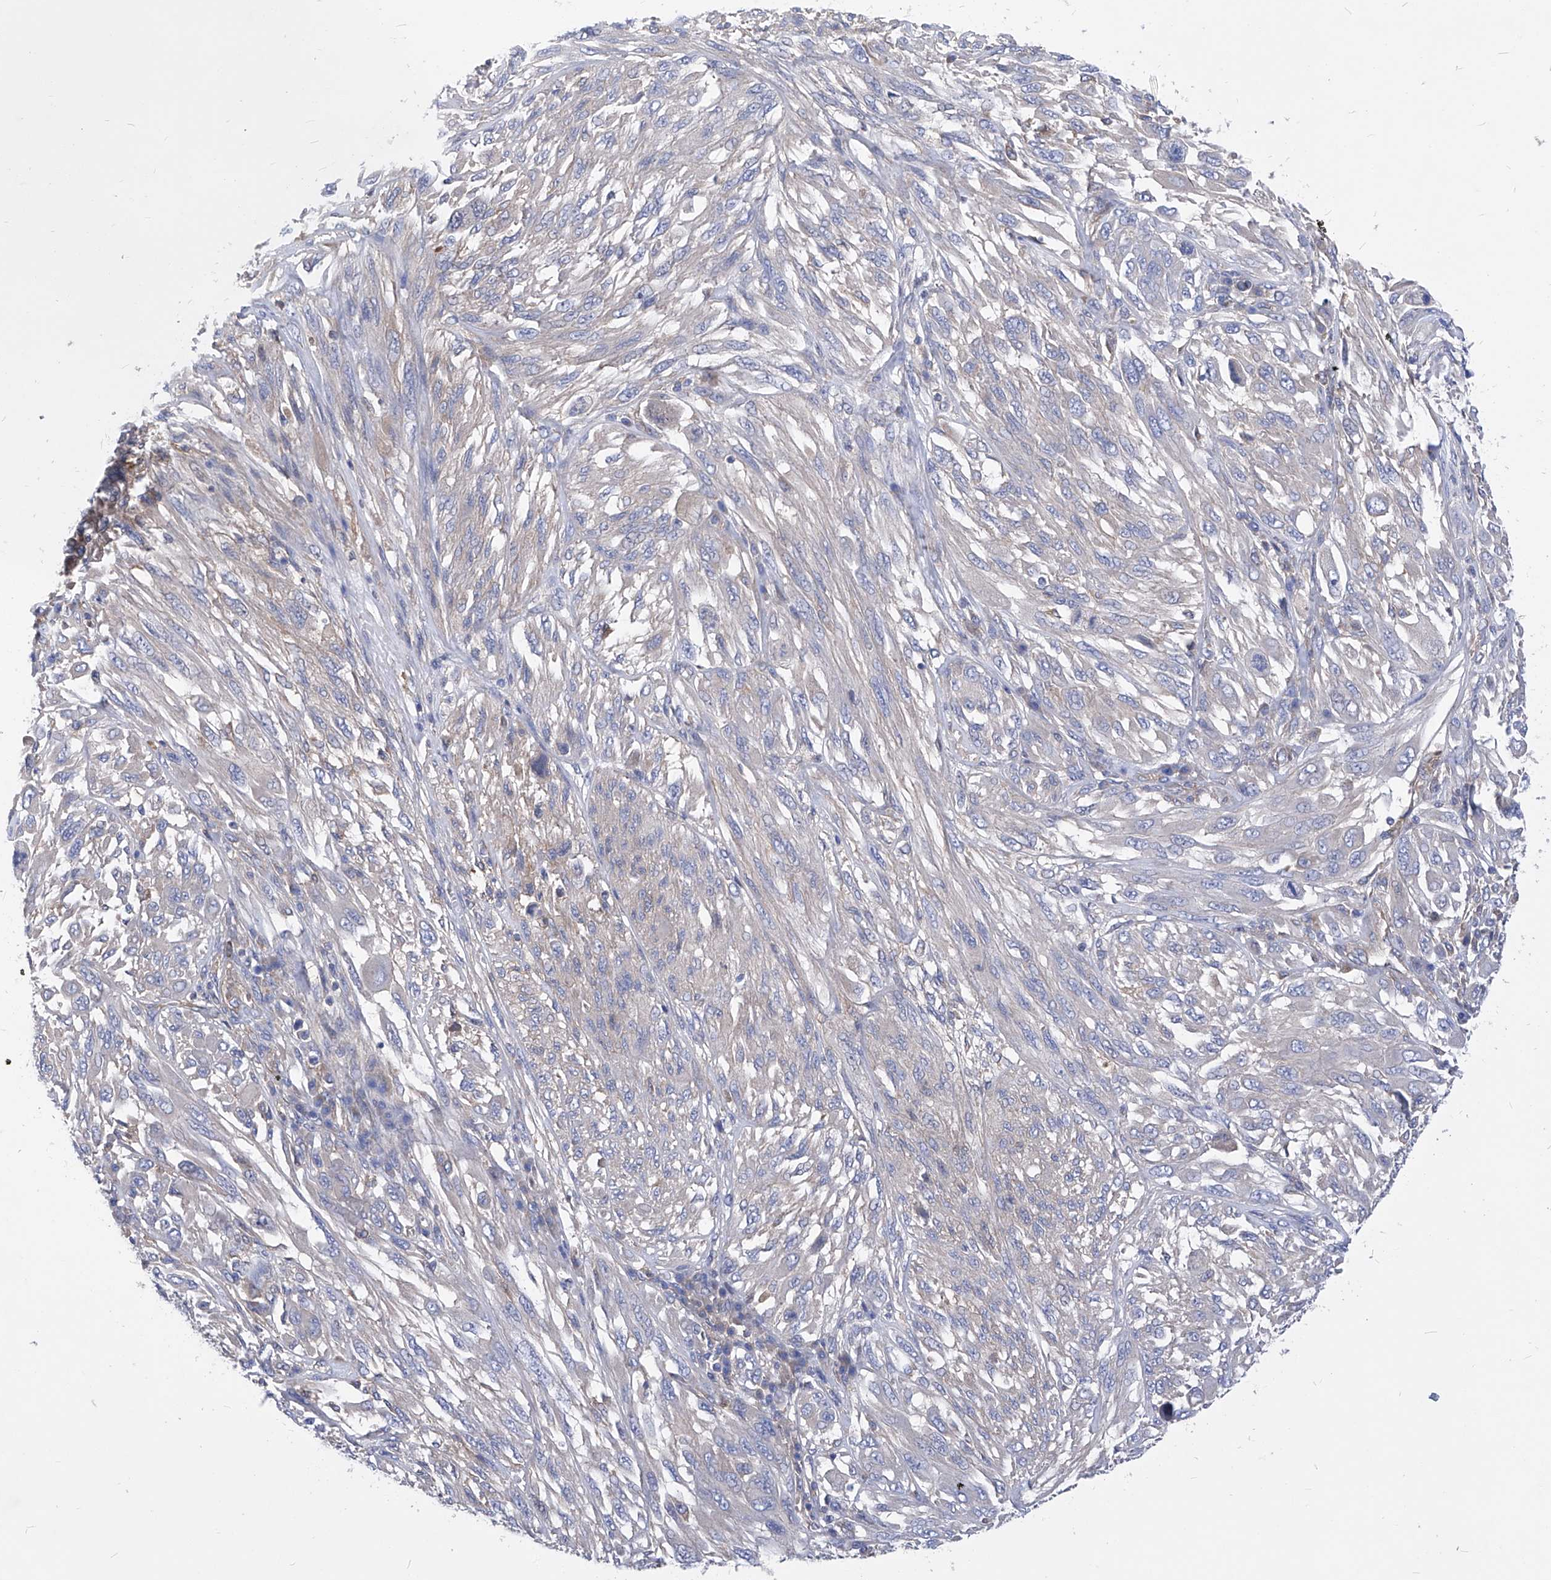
{"staining": {"intensity": "negative", "quantity": "none", "location": "none"}, "tissue": "melanoma", "cell_type": "Tumor cells", "image_type": "cancer", "snomed": [{"axis": "morphology", "description": "Malignant melanoma, NOS"}, {"axis": "topography", "description": "Skin"}], "caption": "A high-resolution histopathology image shows immunohistochemistry staining of melanoma, which demonstrates no significant staining in tumor cells.", "gene": "XPNPEP1", "patient": {"sex": "female", "age": 91}}